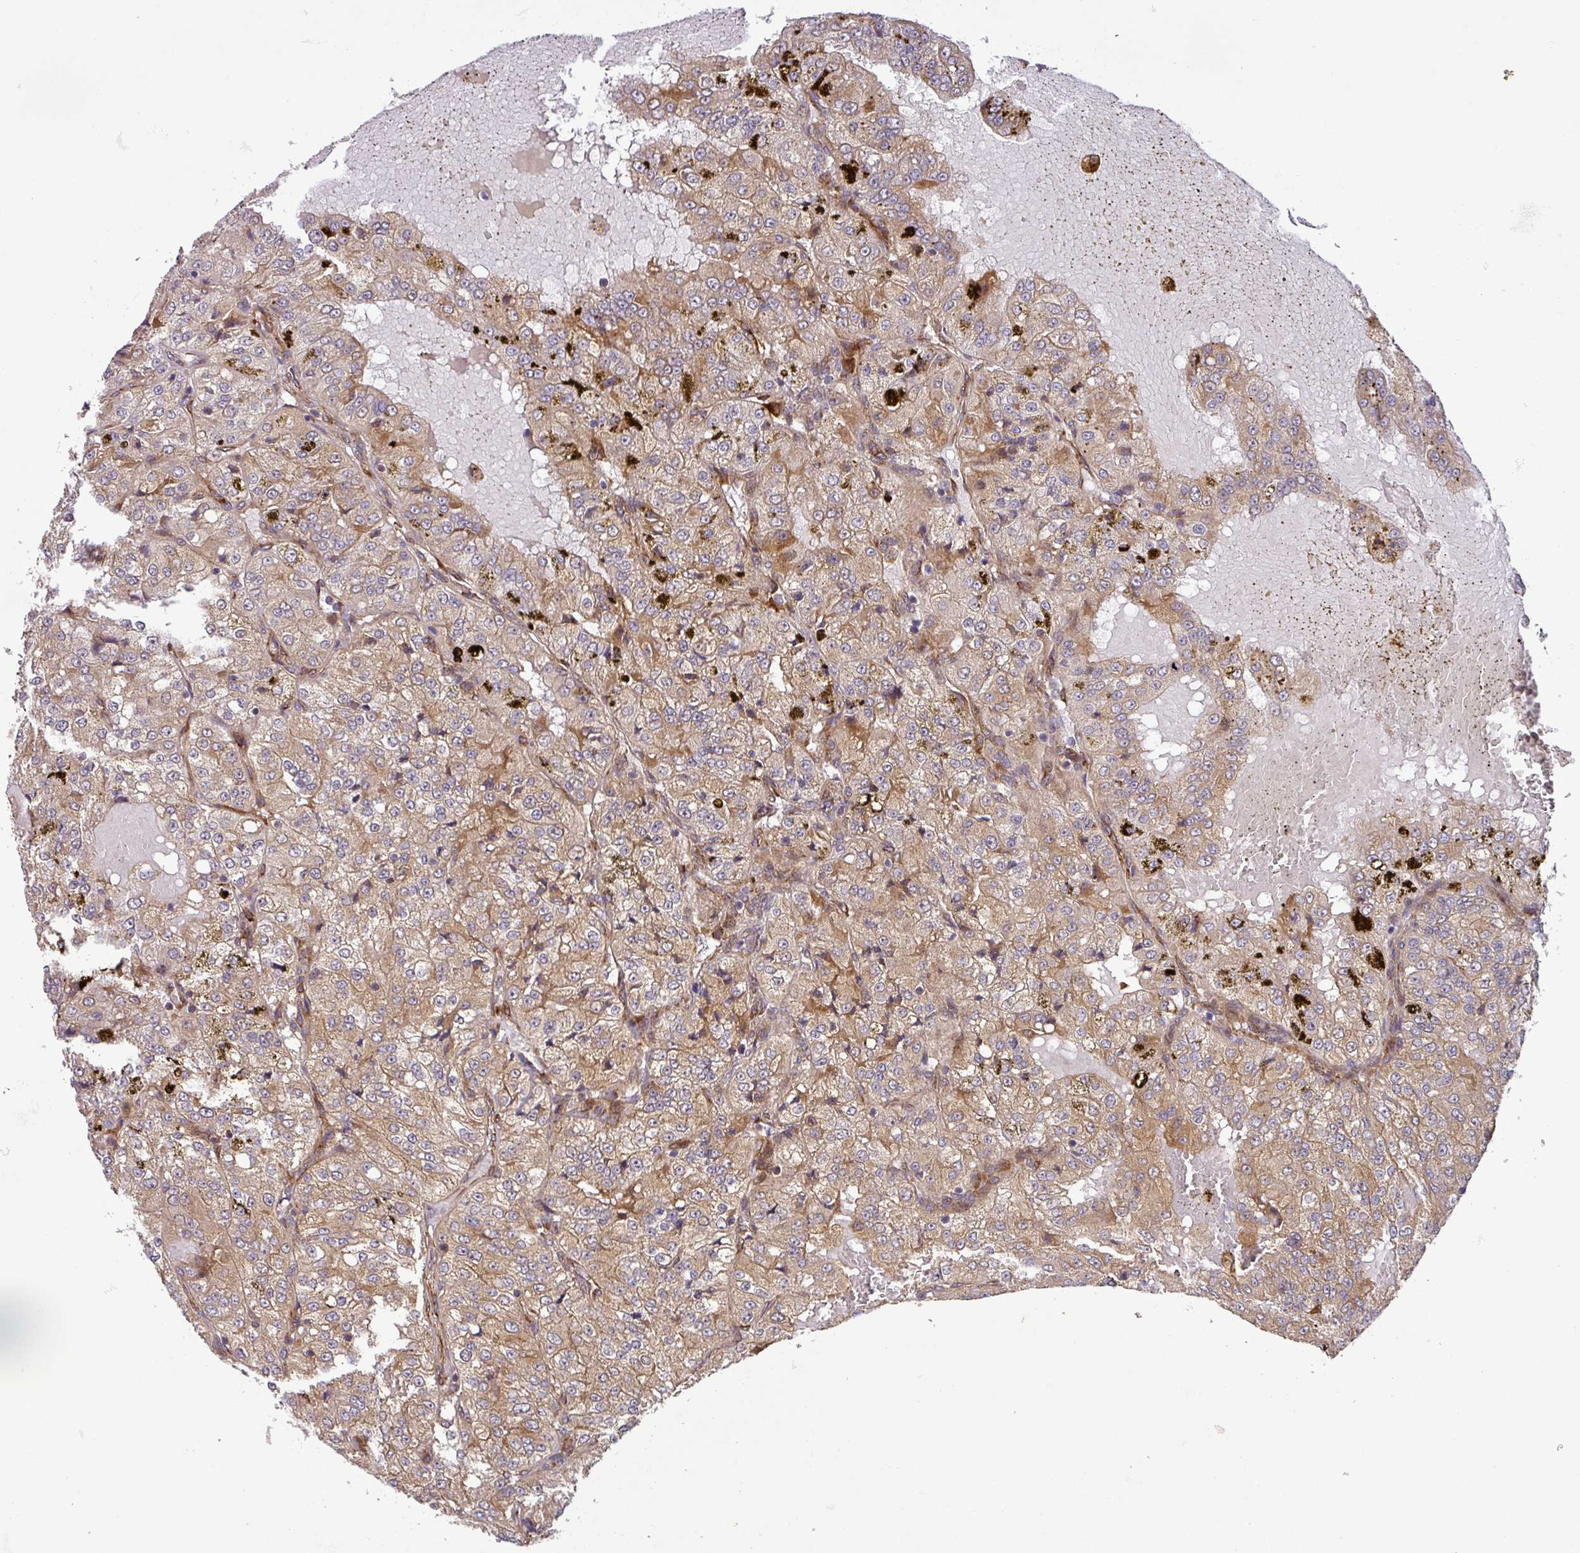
{"staining": {"intensity": "moderate", "quantity": ">75%", "location": "cytoplasmic/membranous"}, "tissue": "renal cancer", "cell_type": "Tumor cells", "image_type": "cancer", "snomed": [{"axis": "morphology", "description": "Adenocarcinoma, NOS"}, {"axis": "topography", "description": "Kidney"}], "caption": "Immunohistochemical staining of human renal adenocarcinoma demonstrates medium levels of moderate cytoplasmic/membranous protein expression in about >75% of tumor cells. (DAB (3,3'-diaminobenzidine) = brown stain, brightfield microscopy at high magnification).", "gene": "ART1", "patient": {"sex": "female", "age": 63}}